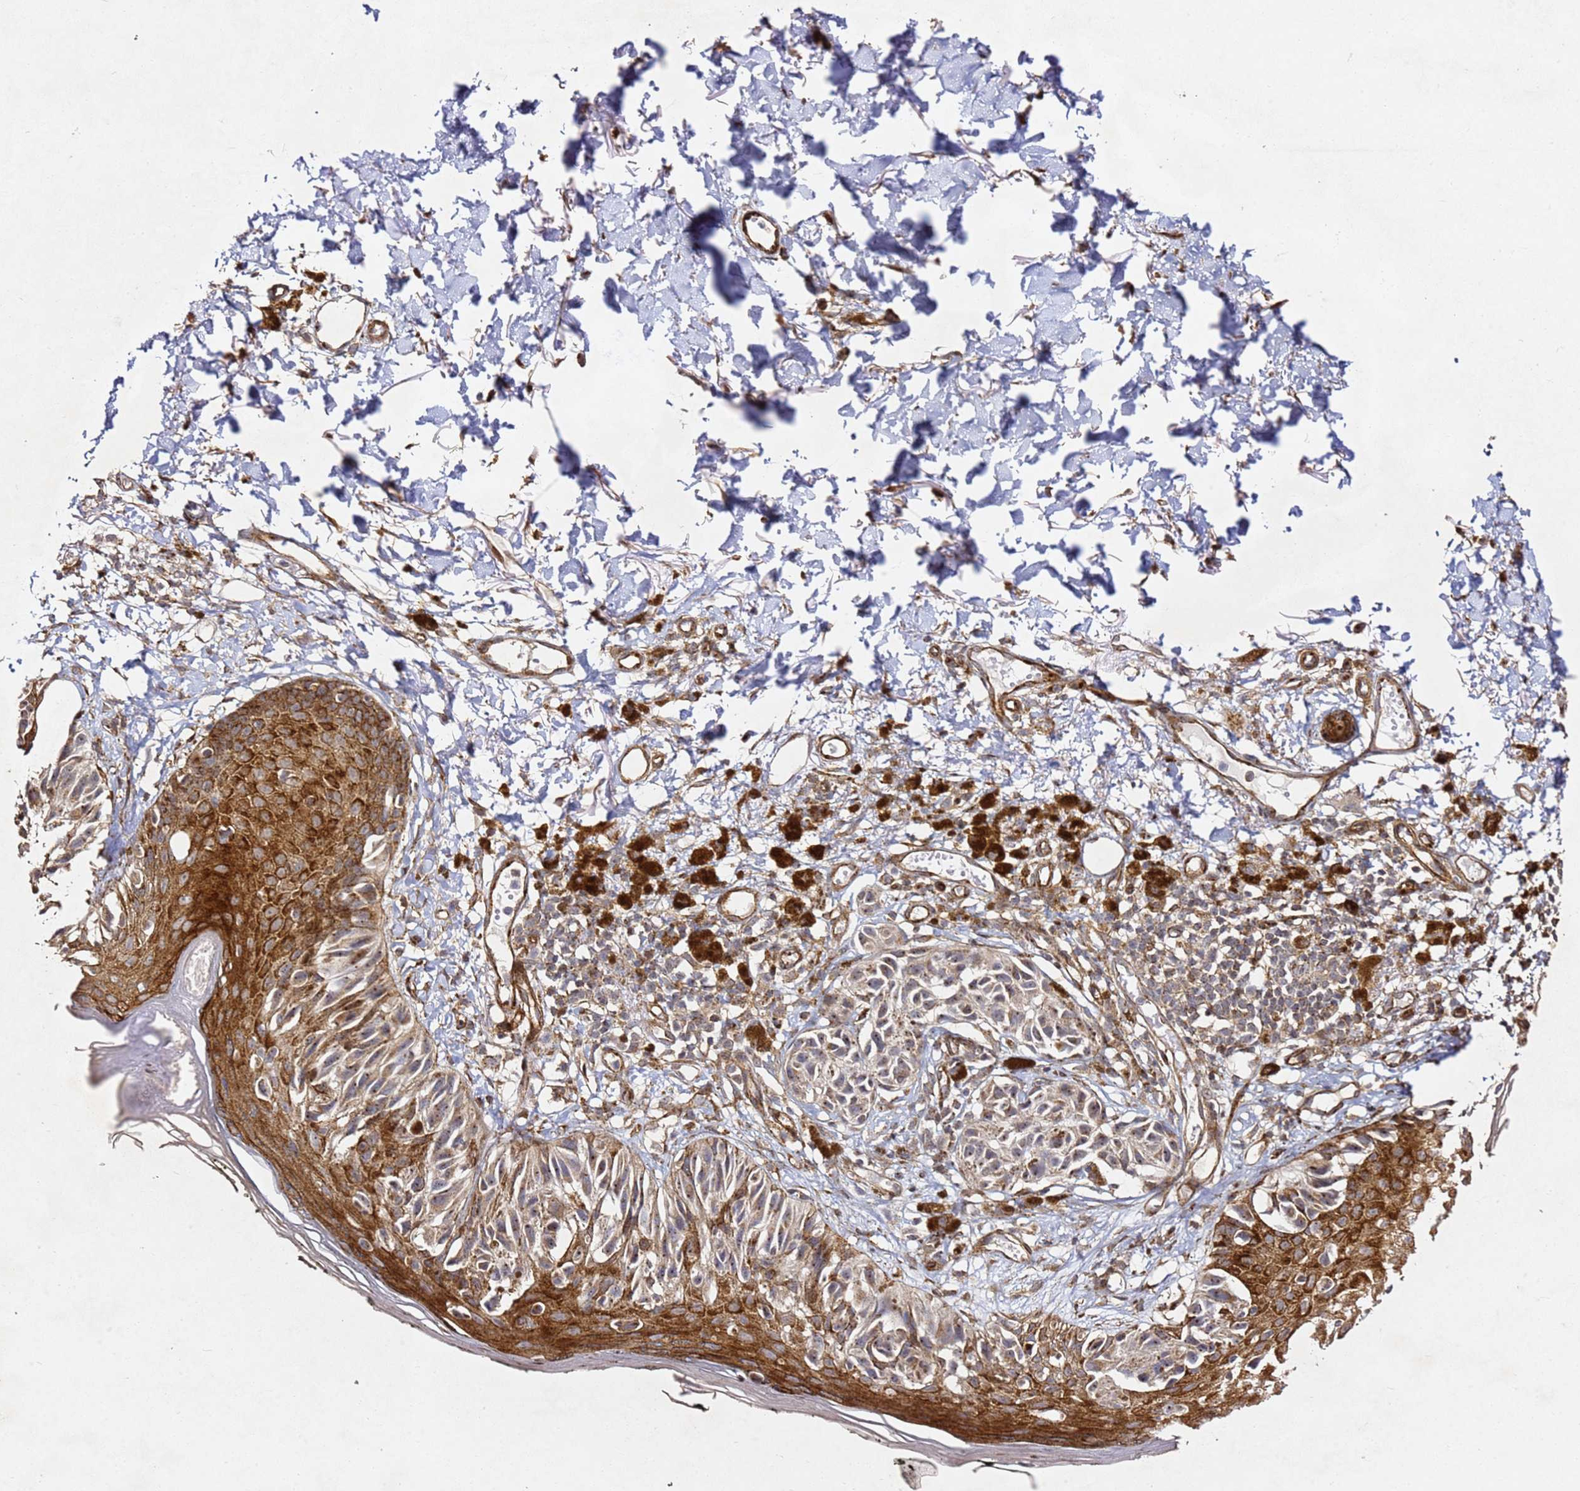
{"staining": {"intensity": "moderate", "quantity": "25%-75%", "location": "cytoplasmic/membranous"}, "tissue": "melanoma", "cell_type": "Tumor cells", "image_type": "cancer", "snomed": [{"axis": "morphology", "description": "Malignant melanoma, NOS"}, {"axis": "topography", "description": "Skin"}], "caption": "Protein expression analysis of malignant melanoma displays moderate cytoplasmic/membranous staining in approximately 25%-75% of tumor cells.", "gene": "ZNF296", "patient": {"sex": "male", "age": 73}}